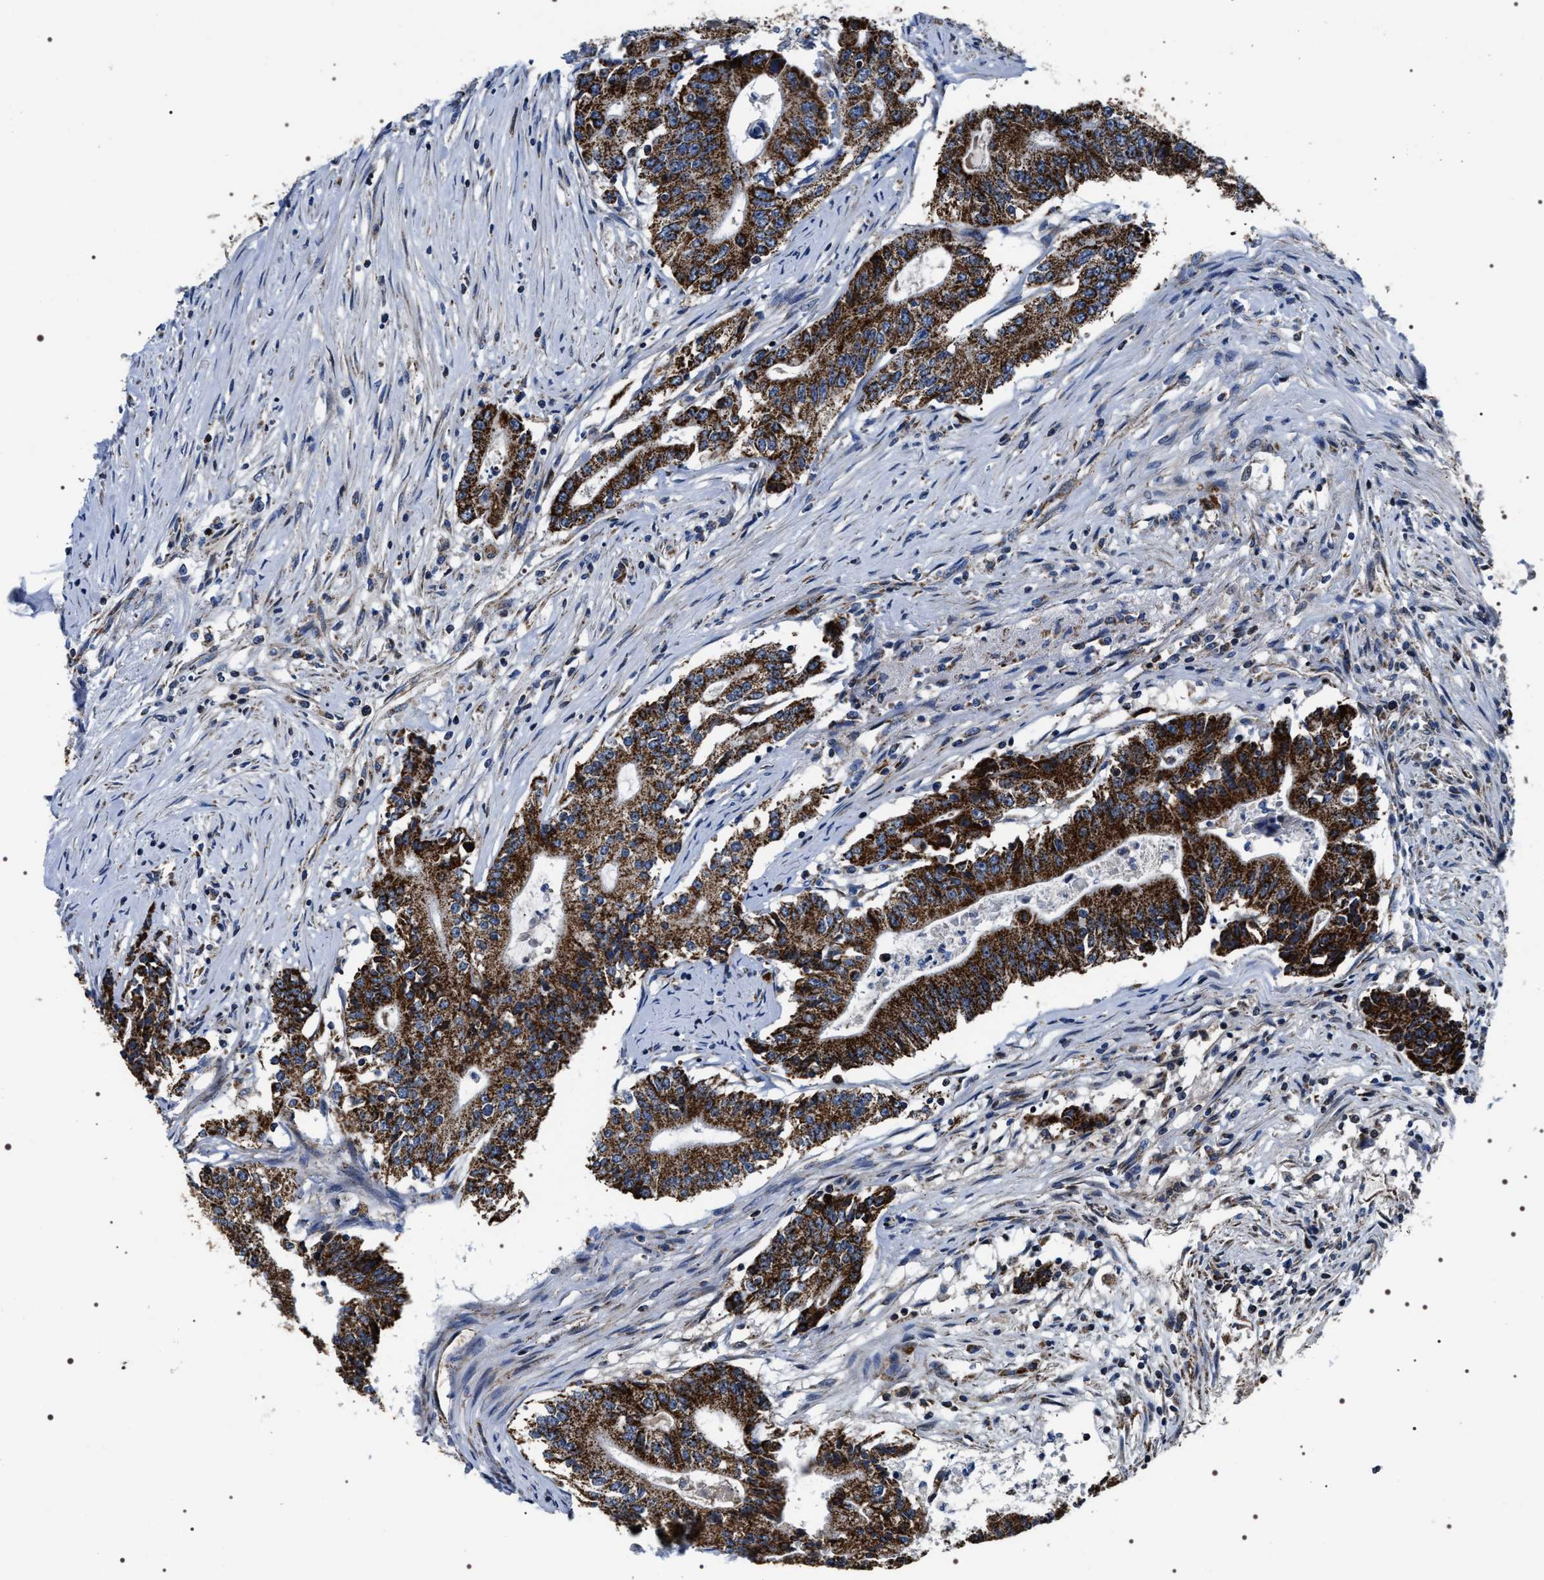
{"staining": {"intensity": "strong", "quantity": ">75%", "location": "cytoplasmic/membranous"}, "tissue": "colorectal cancer", "cell_type": "Tumor cells", "image_type": "cancer", "snomed": [{"axis": "morphology", "description": "Adenocarcinoma, NOS"}, {"axis": "topography", "description": "Colon"}], "caption": "Immunohistochemistry (DAB (3,3'-diaminobenzidine)) staining of colorectal adenocarcinoma shows strong cytoplasmic/membranous protein expression in approximately >75% of tumor cells. The protein of interest is shown in brown color, while the nuclei are stained blue.", "gene": "NTMT1", "patient": {"sex": "female", "age": 77}}